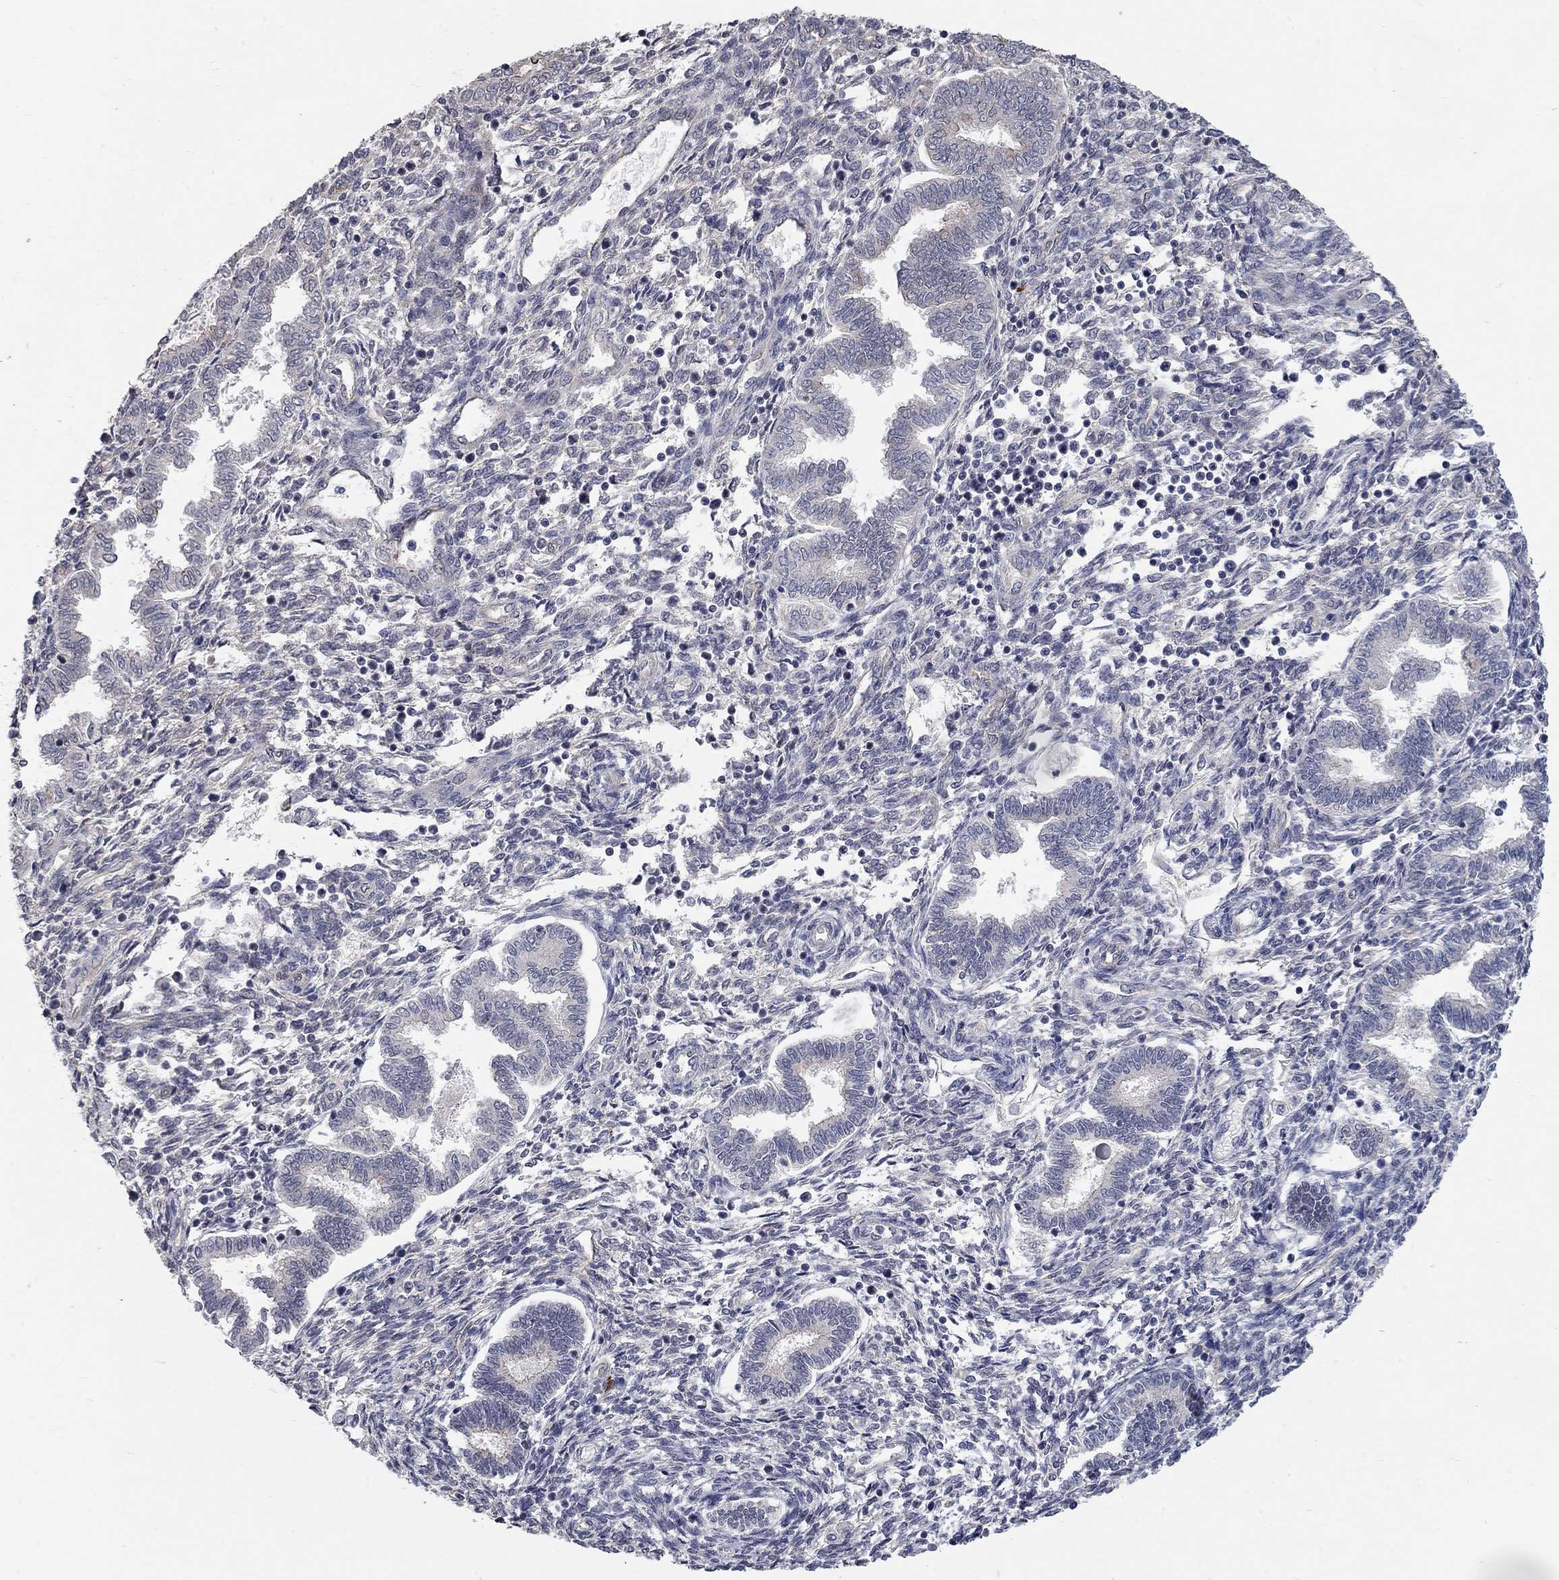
{"staining": {"intensity": "negative", "quantity": "none", "location": "none"}, "tissue": "endometrium", "cell_type": "Cells in endometrial stroma", "image_type": "normal", "snomed": [{"axis": "morphology", "description": "Normal tissue, NOS"}, {"axis": "topography", "description": "Endometrium"}], "caption": "Micrograph shows no protein positivity in cells in endometrial stroma of benign endometrium.", "gene": "WASF3", "patient": {"sex": "female", "age": 42}}